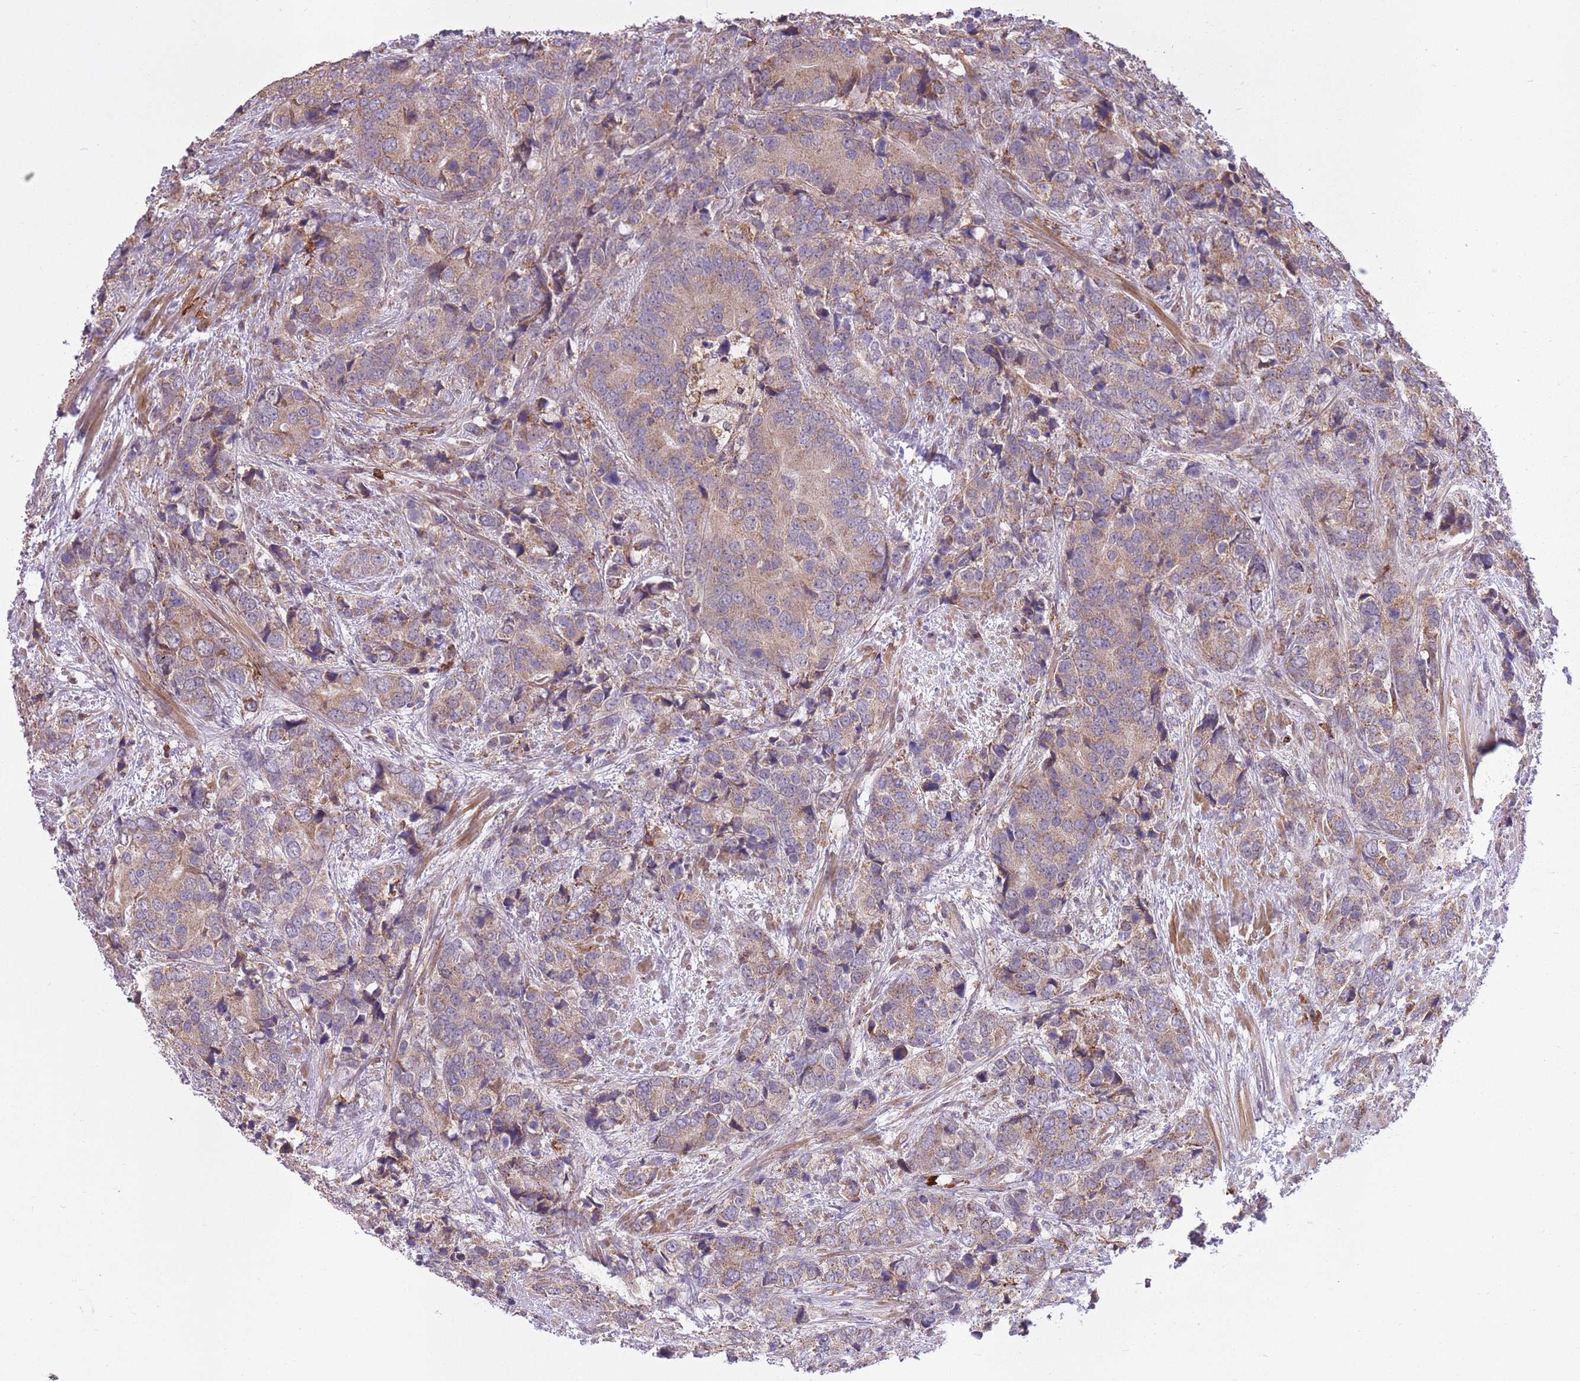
{"staining": {"intensity": "moderate", "quantity": "<25%", "location": "cytoplasmic/membranous"}, "tissue": "prostate cancer", "cell_type": "Tumor cells", "image_type": "cancer", "snomed": [{"axis": "morphology", "description": "Adenocarcinoma, High grade"}, {"axis": "topography", "description": "Prostate"}], "caption": "Immunohistochemical staining of prostate cancer (high-grade adenocarcinoma) demonstrates low levels of moderate cytoplasmic/membranous protein staining in about <25% of tumor cells.", "gene": "POLR3F", "patient": {"sex": "male", "age": 62}}